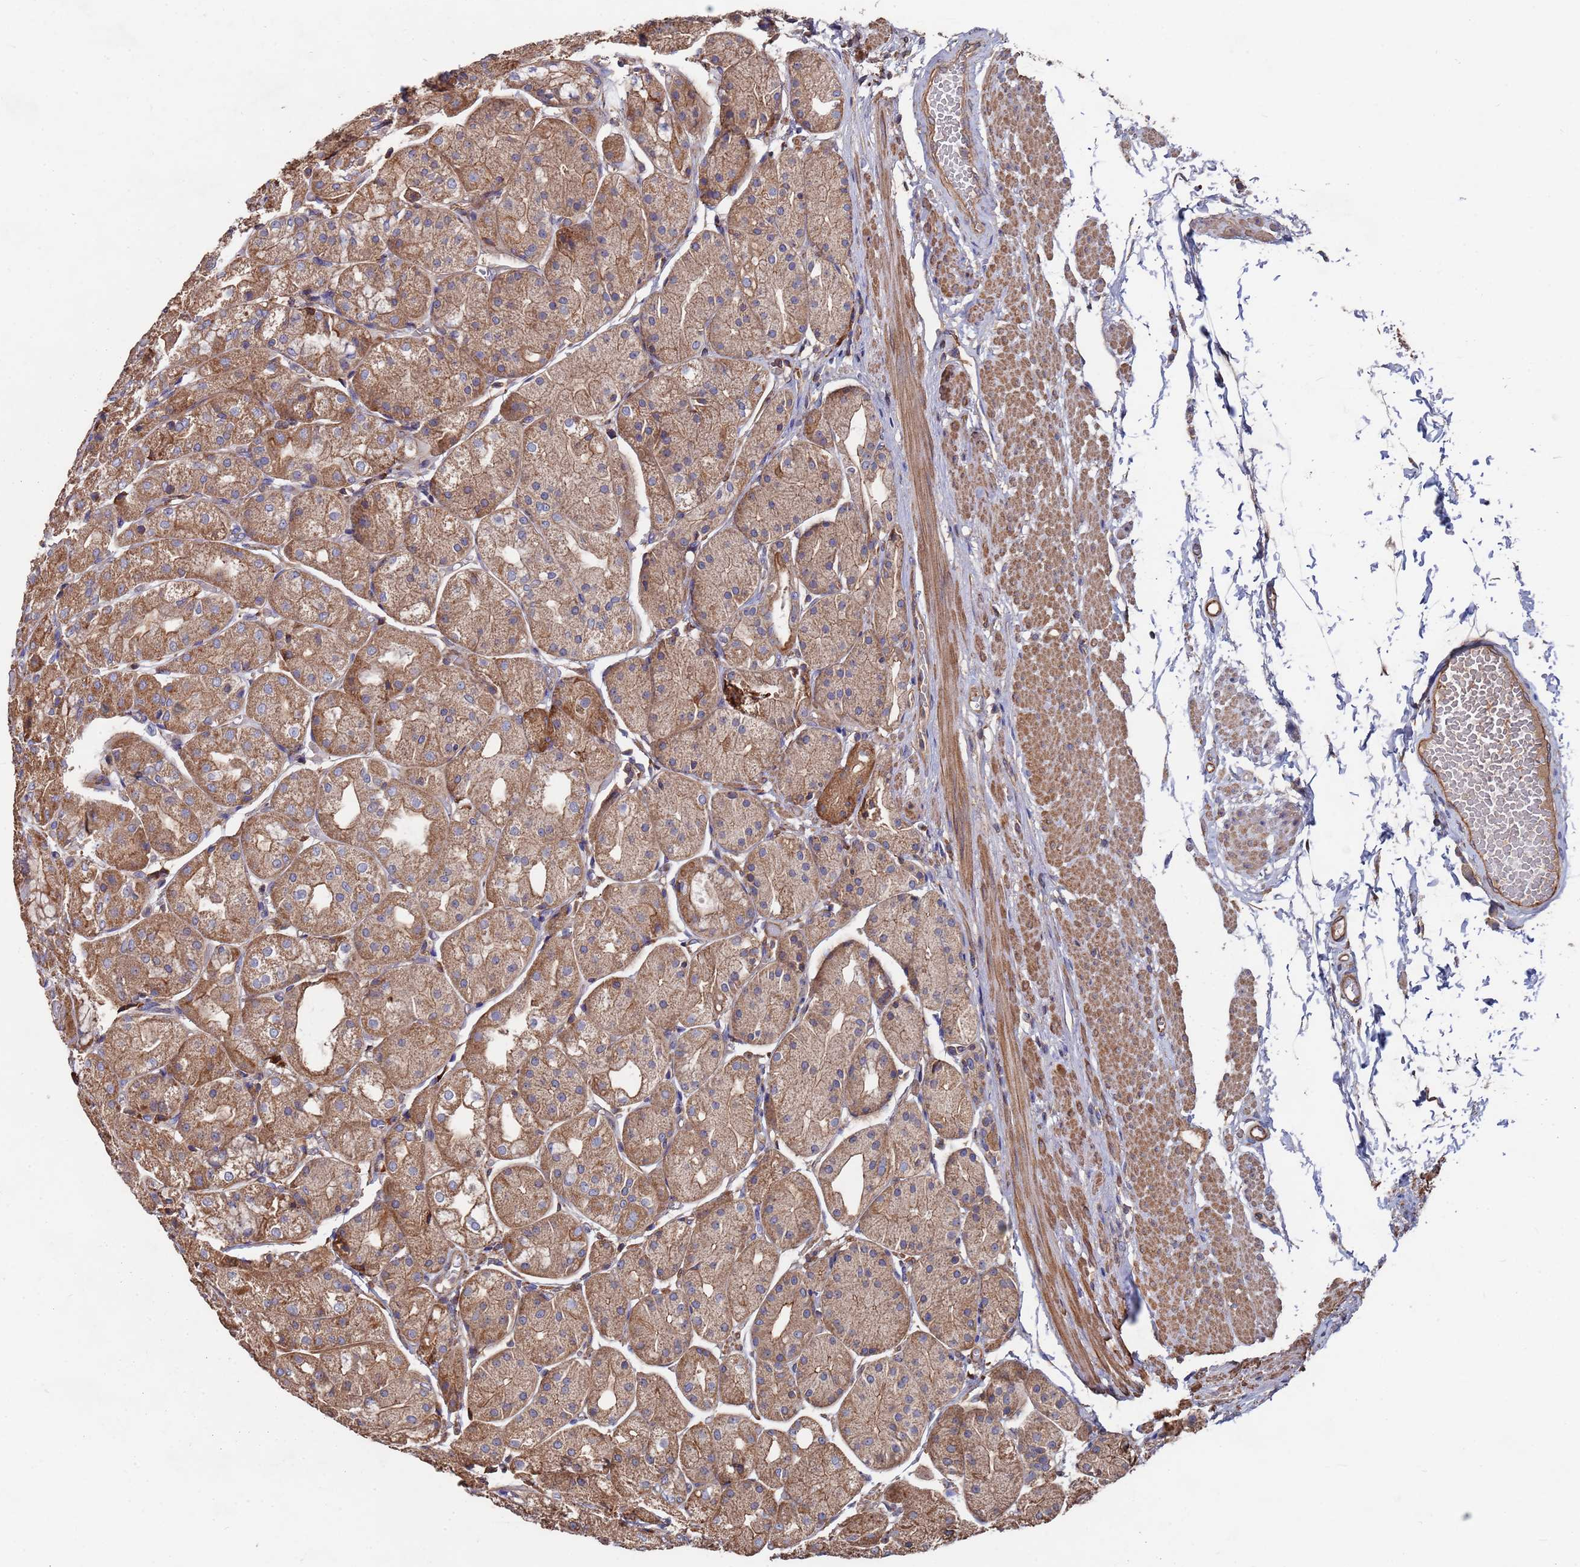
{"staining": {"intensity": "moderate", "quantity": ">75%", "location": "cytoplasmic/membranous"}, "tissue": "stomach", "cell_type": "Glandular cells", "image_type": "normal", "snomed": [{"axis": "morphology", "description": "Normal tissue, NOS"}, {"axis": "topography", "description": "Stomach, upper"}], "caption": "Immunohistochemistry photomicrograph of normal human stomach stained for a protein (brown), which exhibits medium levels of moderate cytoplasmic/membranous expression in approximately >75% of glandular cells.", "gene": "PYCR1", "patient": {"sex": "male", "age": 72}}